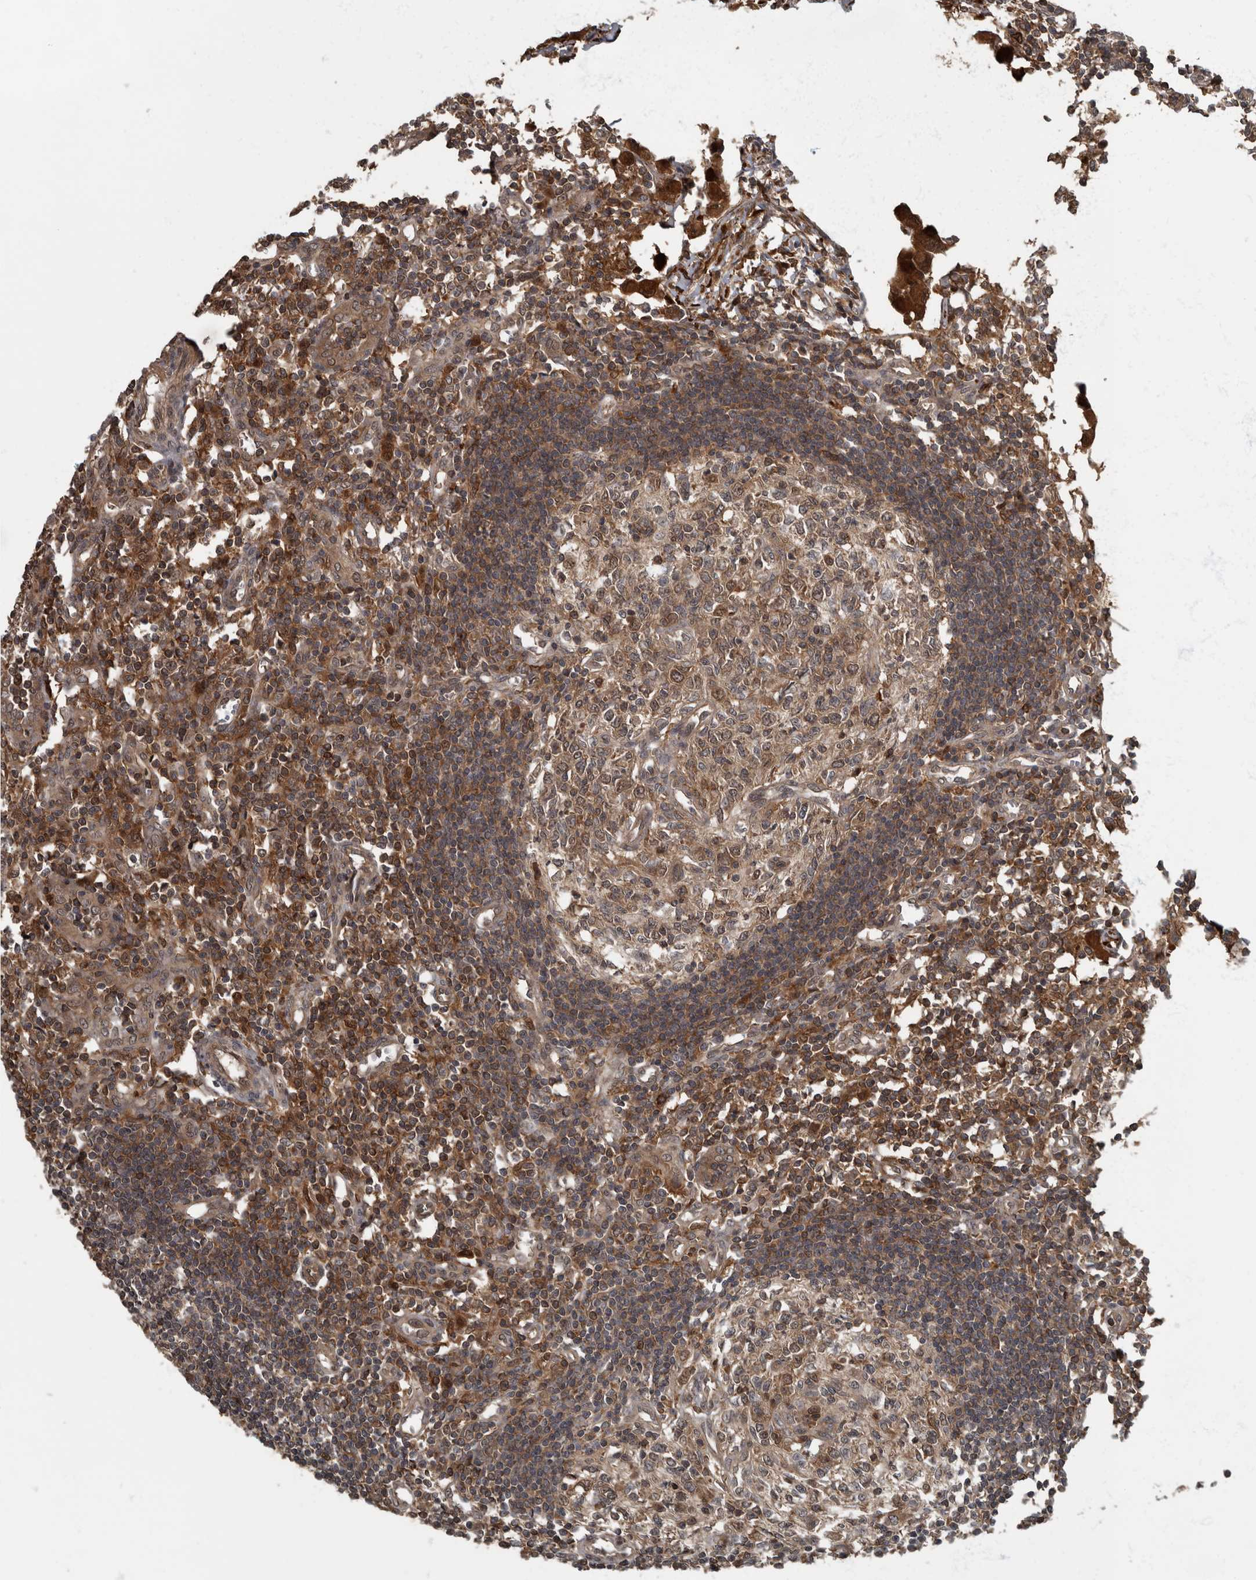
{"staining": {"intensity": "strong", "quantity": ">75%", "location": "cytoplasmic/membranous"}, "tissue": "lymph node", "cell_type": "Germinal center cells", "image_type": "normal", "snomed": [{"axis": "morphology", "description": "Normal tissue, NOS"}, {"axis": "morphology", "description": "Malignant melanoma, Metastatic site"}, {"axis": "topography", "description": "Lymph node"}], "caption": "Benign lymph node exhibits strong cytoplasmic/membranous expression in about >75% of germinal center cells, visualized by immunohistochemistry. (brown staining indicates protein expression, while blue staining denotes nuclei).", "gene": "RABGGTB", "patient": {"sex": "male", "age": 41}}